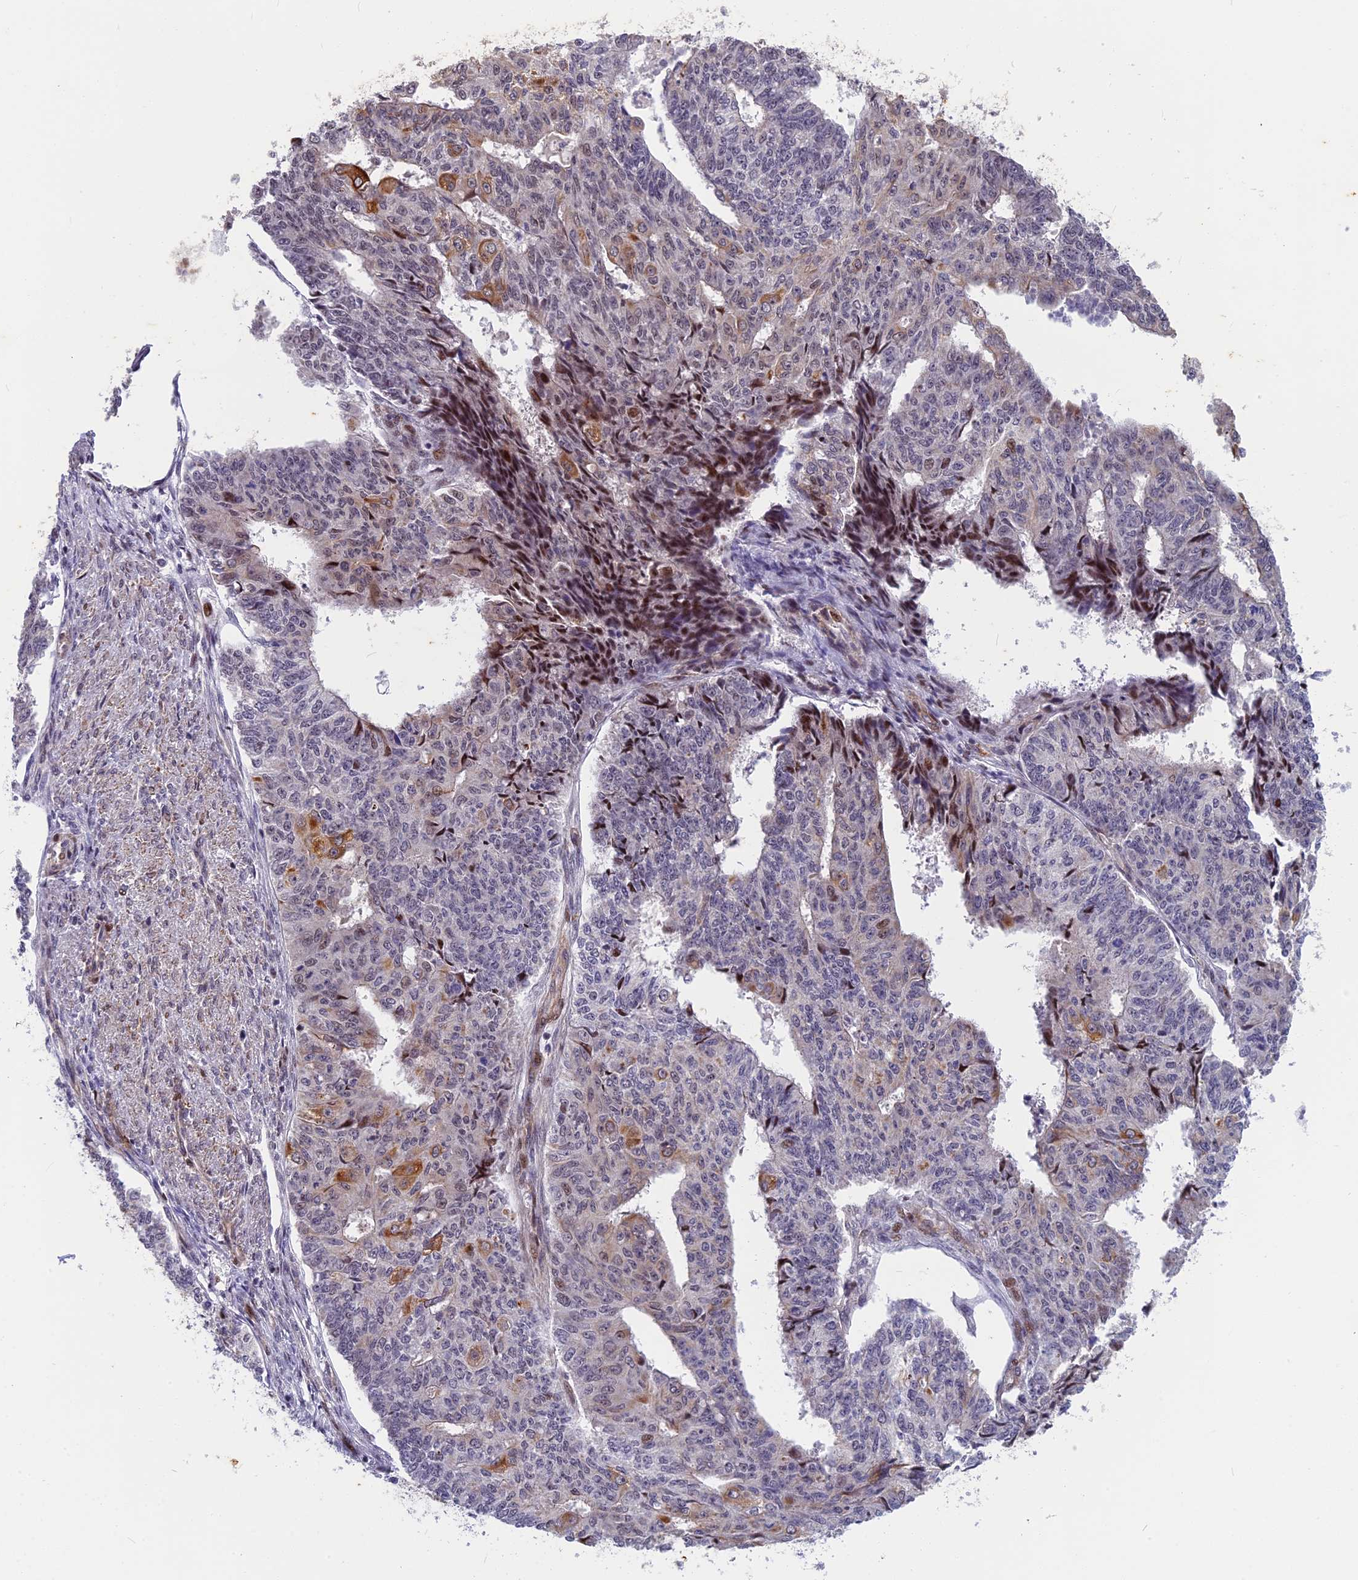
{"staining": {"intensity": "moderate", "quantity": "<25%", "location": "cytoplasmic/membranous"}, "tissue": "endometrial cancer", "cell_type": "Tumor cells", "image_type": "cancer", "snomed": [{"axis": "morphology", "description": "Adenocarcinoma, NOS"}, {"axis": "topography", "description": "Endometrium"}], "caption": "The image reveals staining of endometrial cancer, revealing moderate cytoplasmic/membranous protein expression (brown color) within tumor cells. (DAB (3,3'-diaminobenzidine) = brown stain, brightfield microscopy at high magnification).", "gene": "ANKRD34B", "patient": {"sex": "female", "age": 32}}